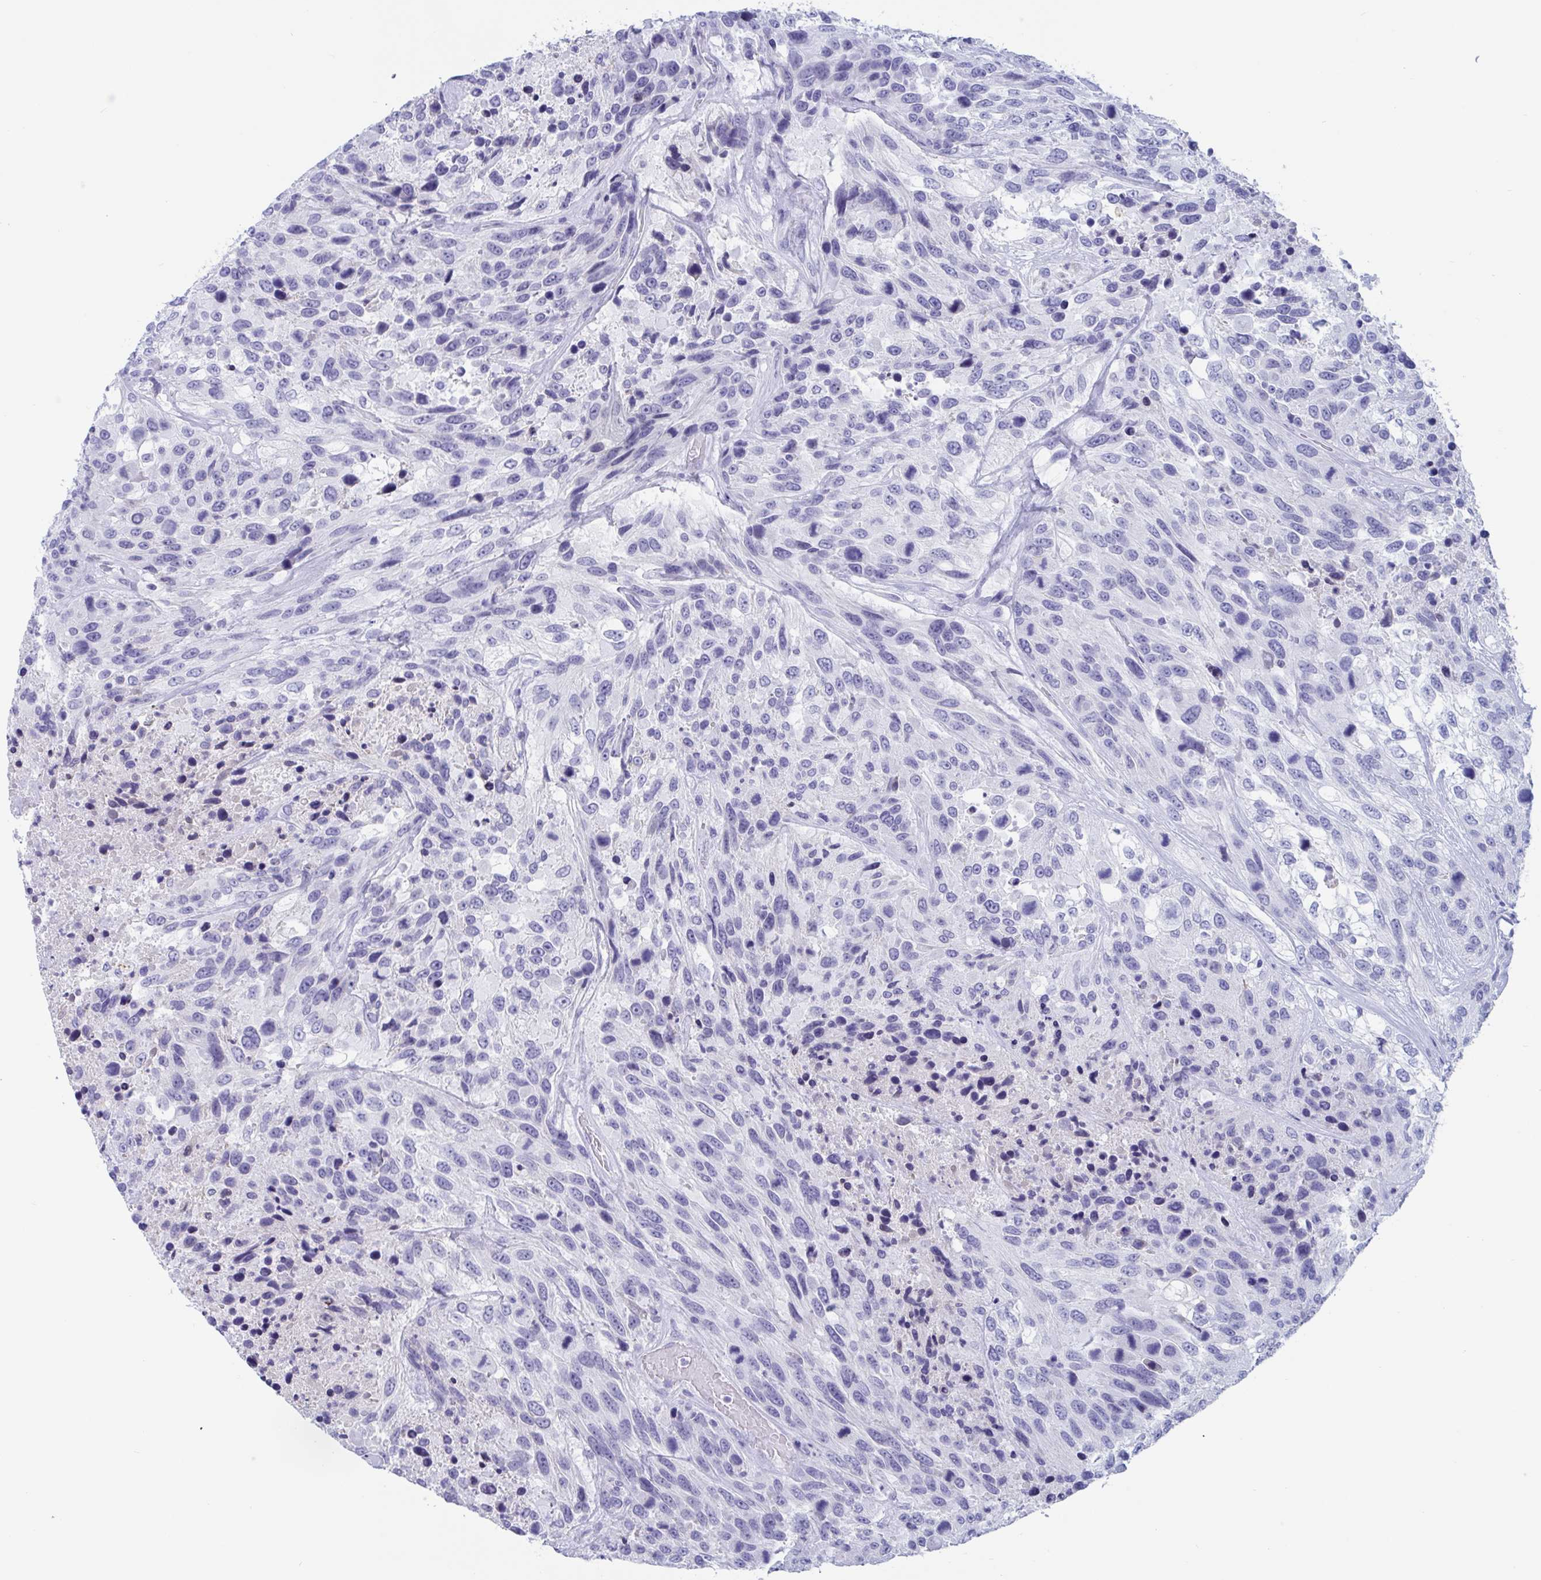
{"staining": {"intensity": "negative", "quantity": "none", "location": "none"}, "tissue": "urothelial cancer", "cell_type": "Tumor cells", "image_type": "cancer", "snomed": [{"axis": "morphology", "description": "Urothelial carcinoma, High grade"}, {"axis": "topography", "description": "Urinary bladder"}], "caption": "Immunohistochemistry (IHC) of urothelial cancer exhibits no positivity in tumor cells.", "gene": "CDX4", "patient": {"sex": "female", "age": 70}}